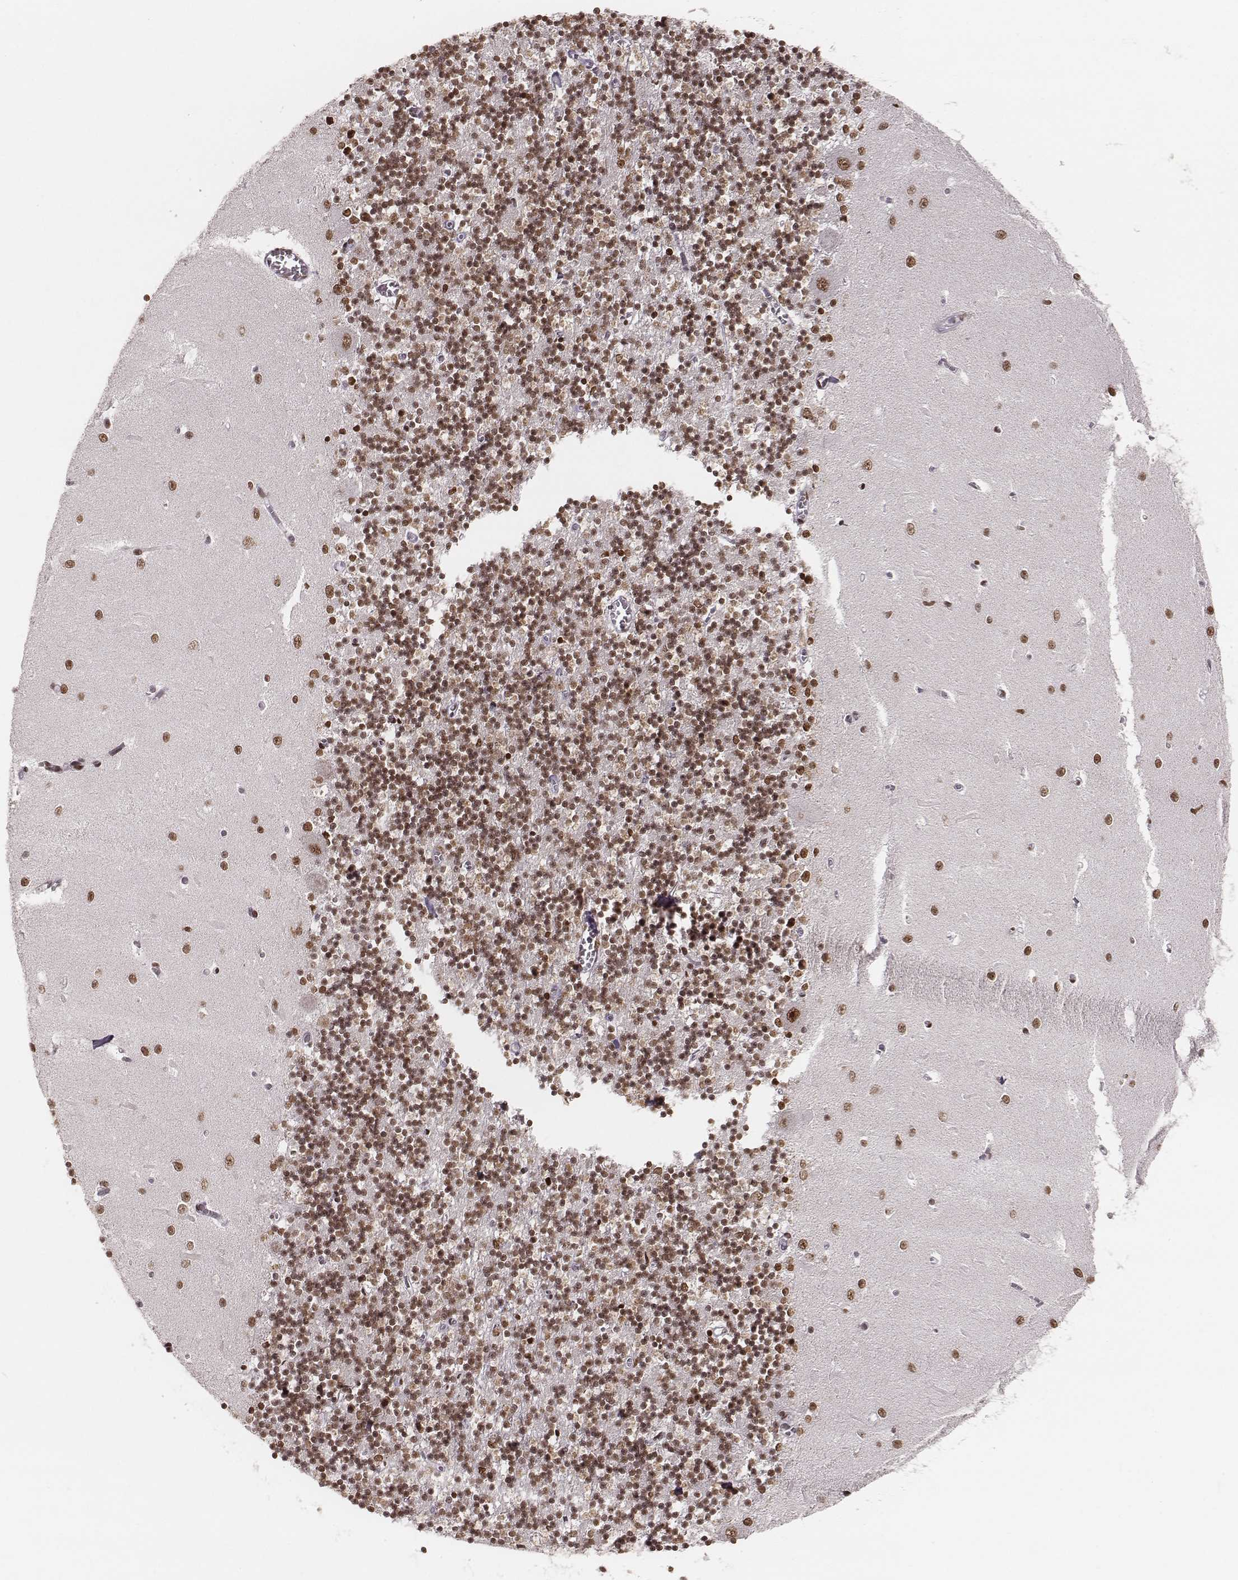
{"staining": {"intensity": "moderate", "quantity": ">75%", "location": "nuclear"}, "tissue": "cerebellum", "cell_type": "Cells in granular layer", "image_type": "normal", "snomed": [{"axis": "morphology", "description": "Normal tissue, NOS"}, {"axis": "topography", "description": "Cerebellum"}], "caption": "Immunohistochemistry (IHC) (DAB (3,3'-diaminobenzidine)) staining of normal cerebellum exhibits moderate nuclear protein expression in approximately >75% of cells in granular layer. Using DAB (brown) and hematoxylin (blue) stains, captured at high magnification using brightfield microscopy.", "gene": "PARP1", "patient": {"sex": "female", "age": 64}}